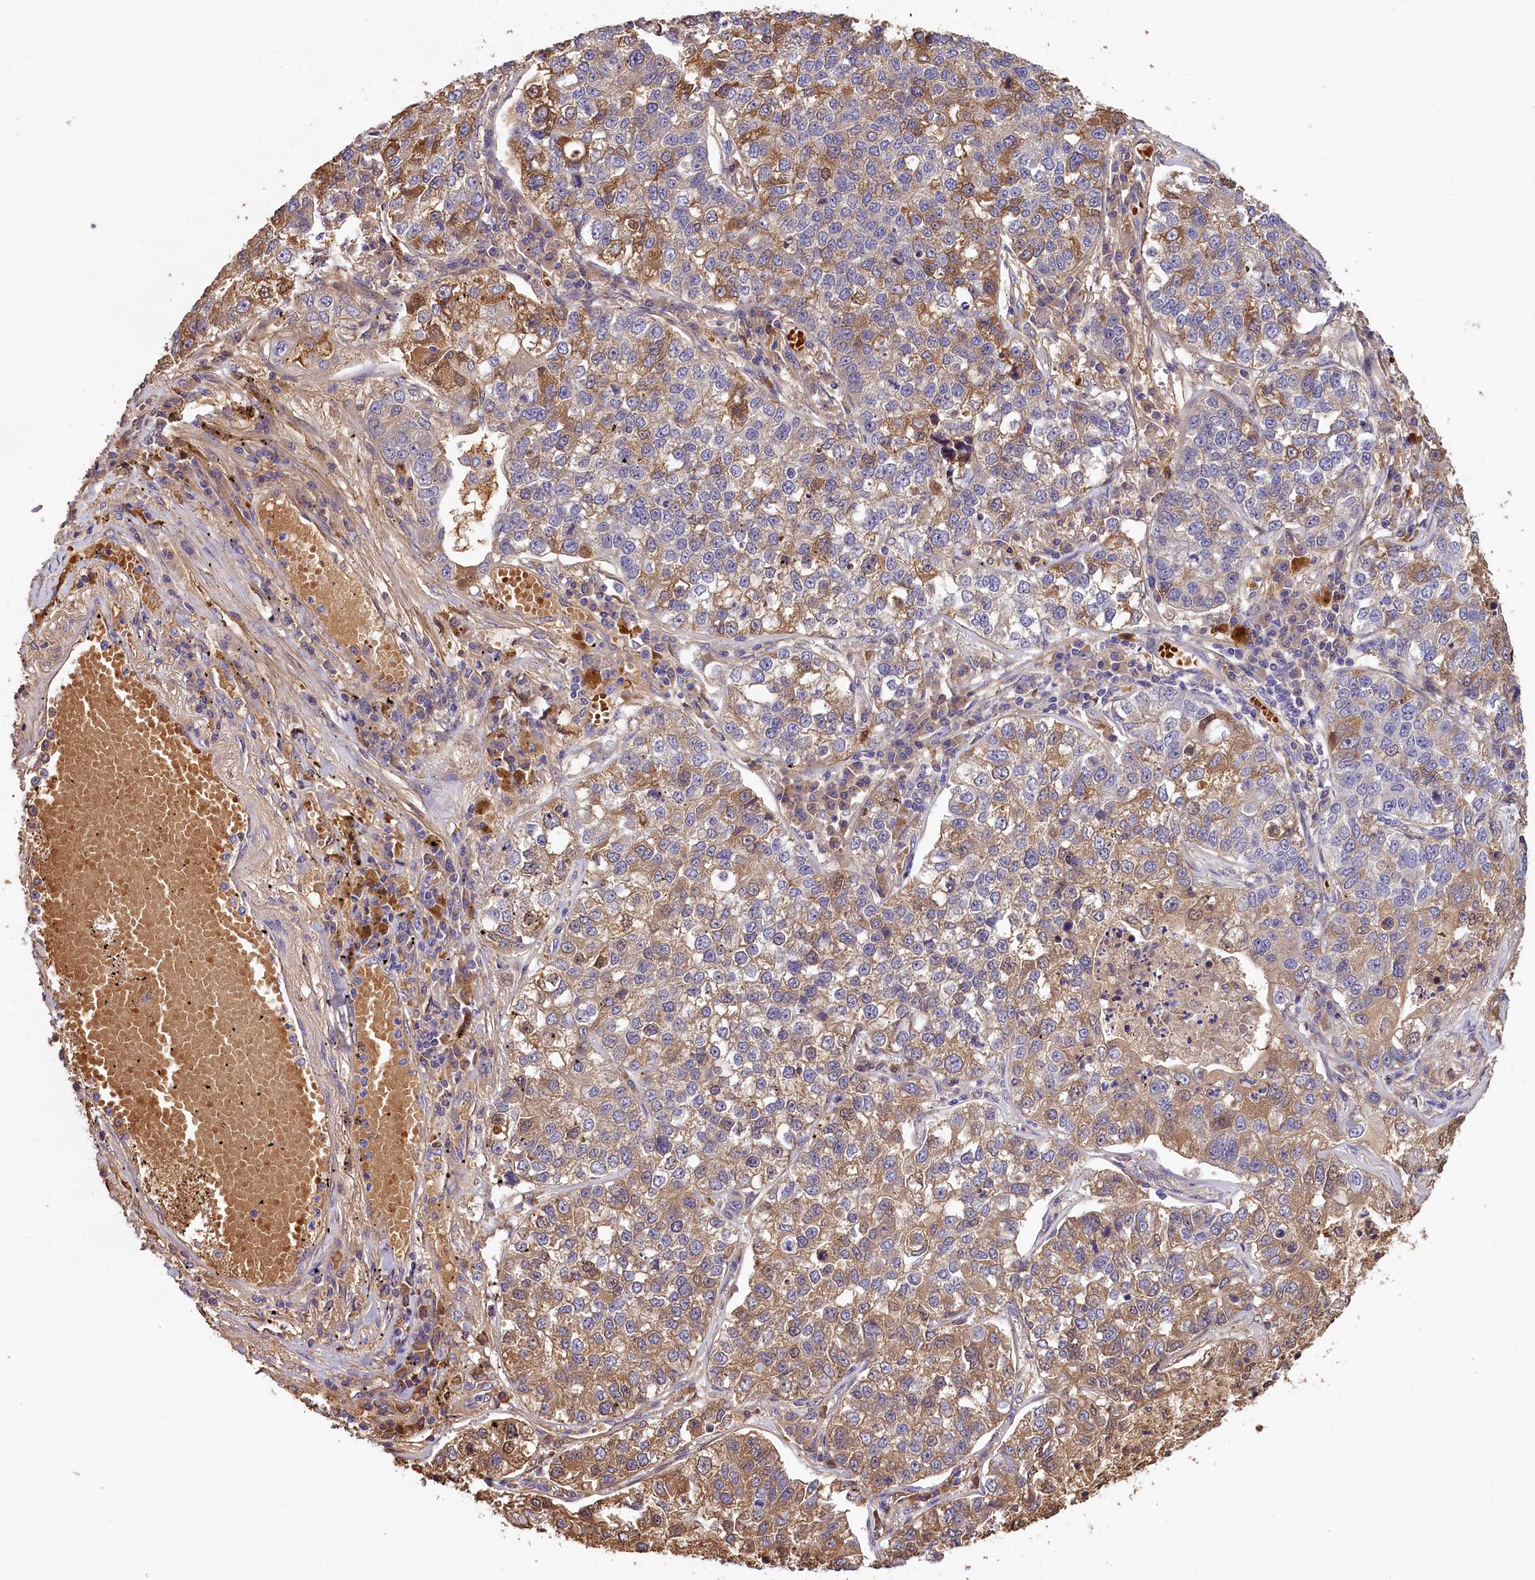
{"staining": {"intensity": "moderate", "quantity": "25%-75%", "location": "cytoplasmic/membranous"}, "tissue": "lung cancer", "cell_type": "Tumor cells", "image_type": "cancer", "snomed": [{"axis": "morphology", "description": "Adenocarcinoma, NOS"}, {"axis": "topography", "description": "Lung"}], "caption": "Immunohistochemical staining of adenocarcinoma (lung) demonstrates moderate cytoplasmic/membranous protein expression in approximately 25%-75% of tumor cells.", "gene": "PHAF1", "patient": {"sex": "male", "age": 49}}